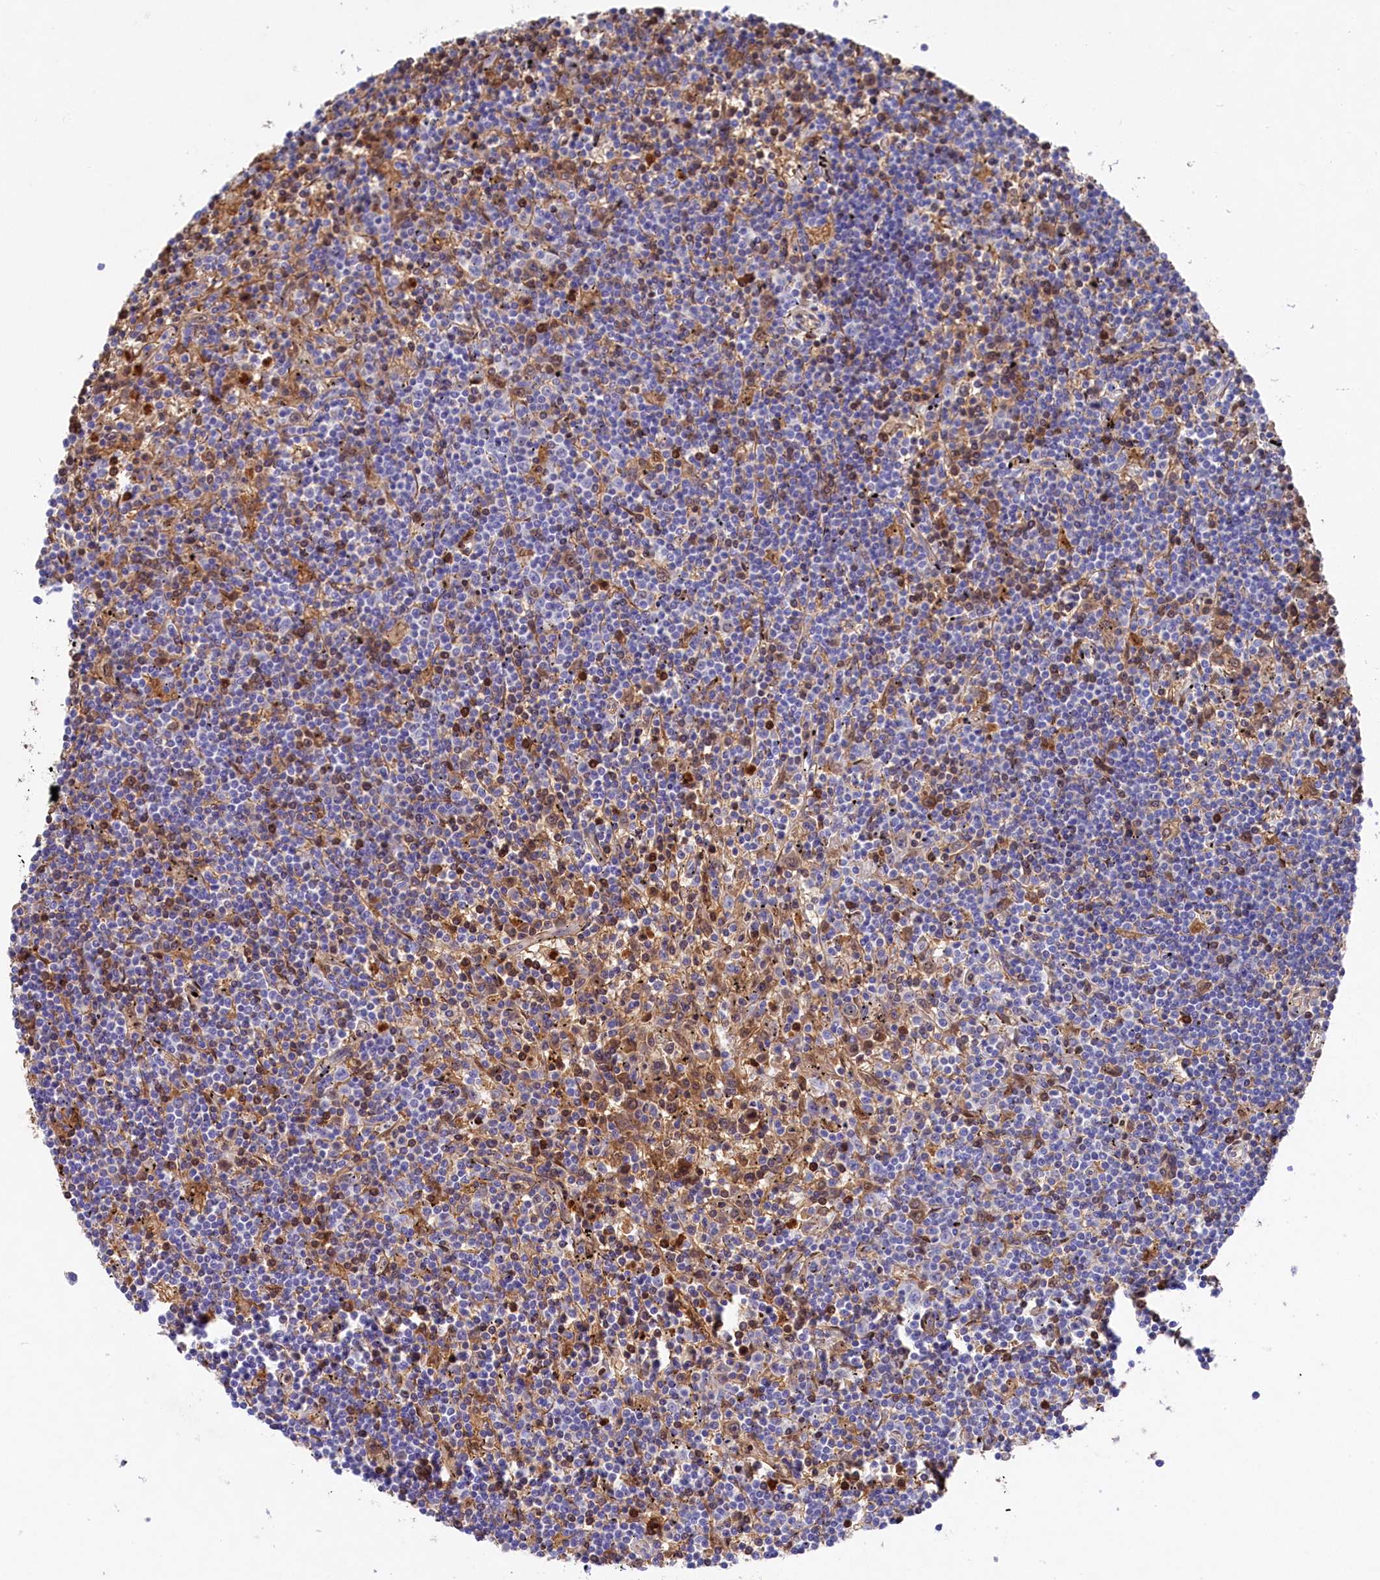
{"staining": {"intensity": "moderate", "quantity": "<25%", "location": "cytoplasmic/membranous"}, "tissue": "lymphoma", "cell_type": "Tumor cells", "image_type": "cancer", "snomed": [{"axis": "morphology", "description": "Malignant lymphoma, non-Hodgkin's type, Low grade"}, {"axis": "topography", "description": "Spleen"}], "caption": "A micrograph of human lymphoma stained for a protein shows moderate cytoplasmic/membranous brown staining in tumor cells.", "gene": "LHFPL4", "patient": {"sex": "male", "age": 76}}